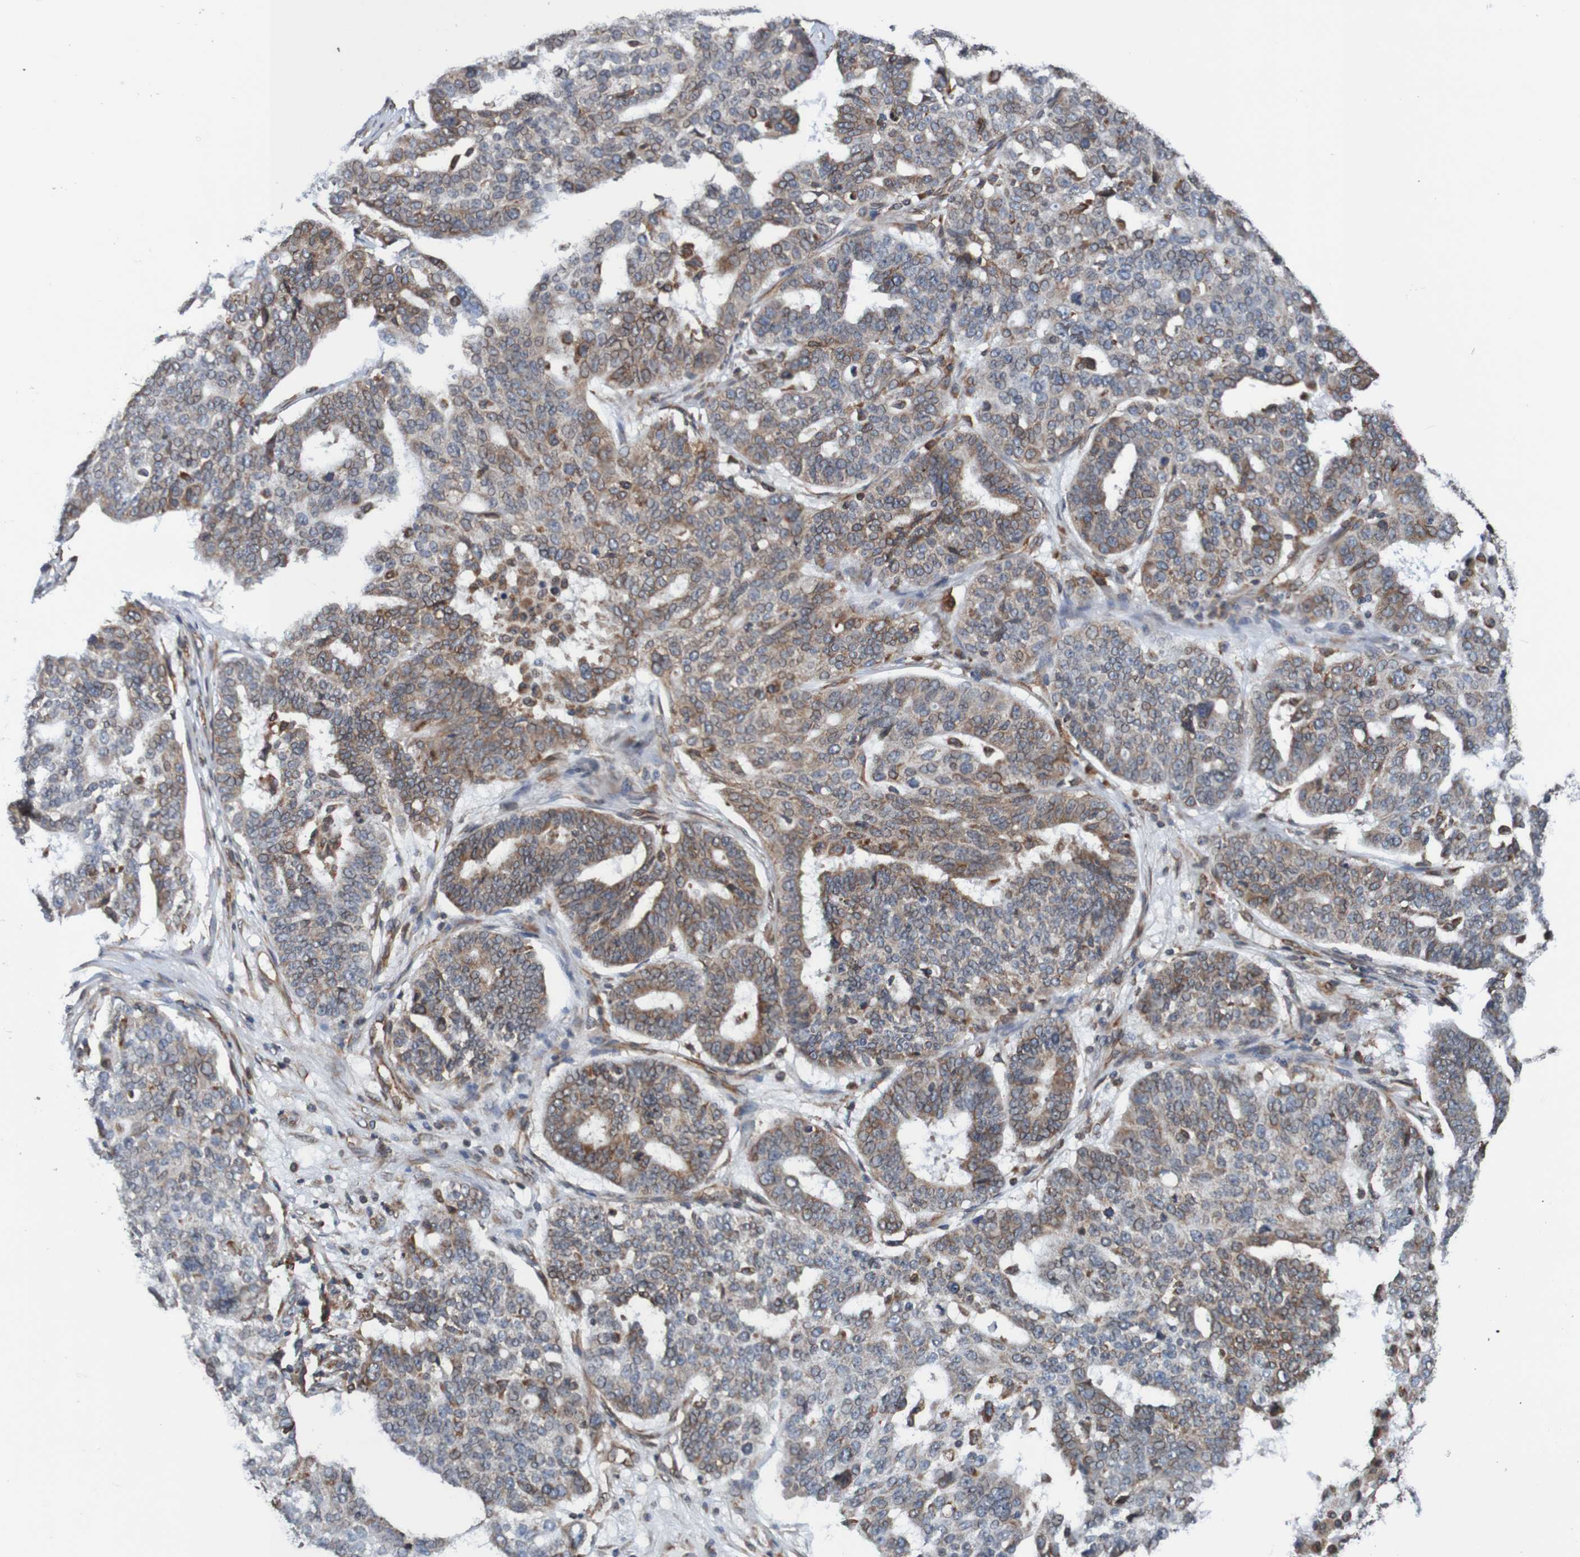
{"staining": {"intensity": "moderate", "quantity": "25%-75%", "location": "cytoplasmic/membranous,nuclear"}, "tissue": "ovarian cancer", "cell_type": "Tumor cells", "image_type": "cancer", "snomed": [{"axis": "morphology", "description": "Cystadenocarcinoma, serous, NOS"}, {"axis": "topography", "description": "Ovary"}], "caption": "Protein expression analysis of ovarian cancer shows moderate cytoplasmic/membranous and nuclear staining in about 25%-75% of tumor cells. (IHC, brightfield microscopy, high magnification).", "gene": "TMEM109", "patient": {"sex": "female", "age": 59}}